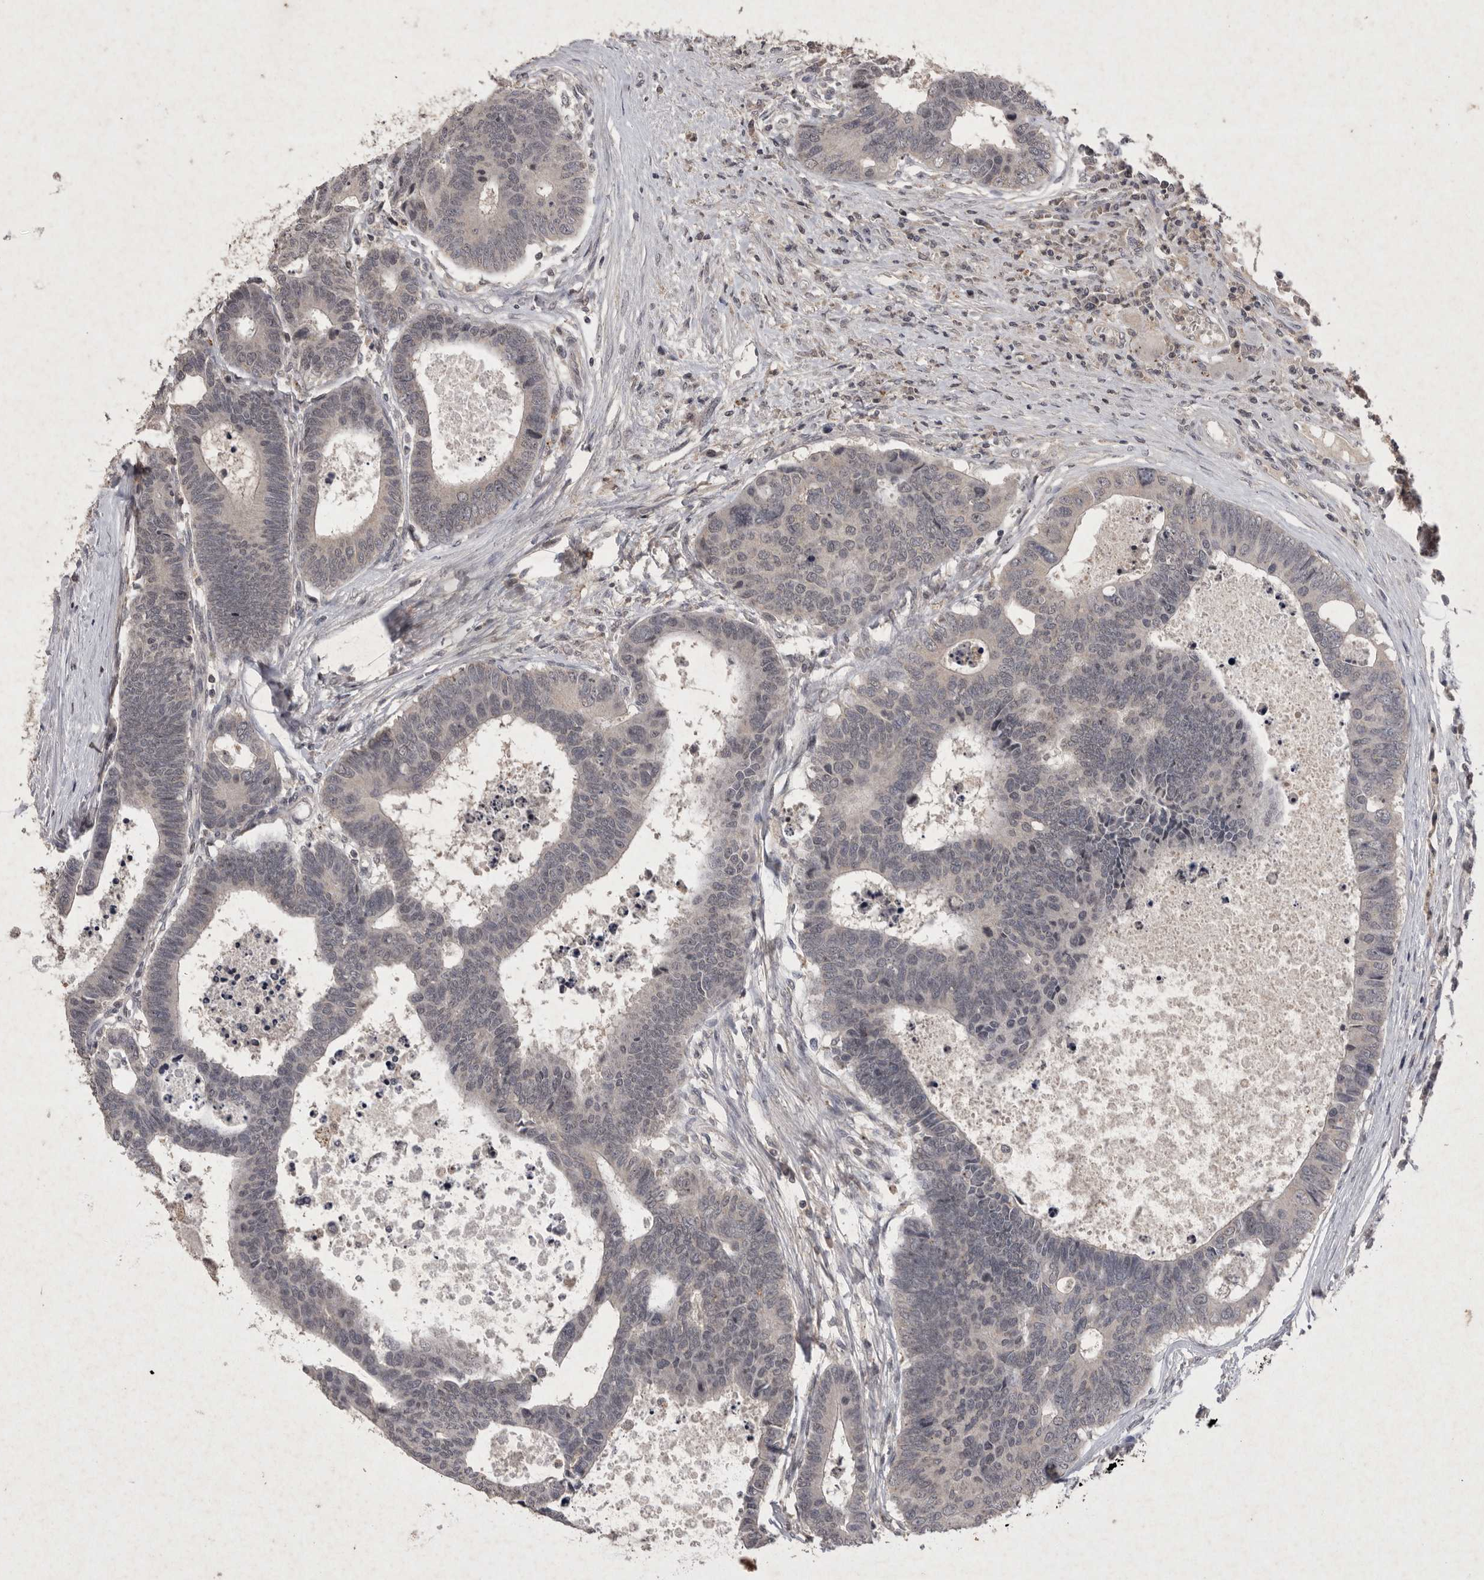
{"staining": {"intensity": "negative", "quantity": "none", "location": "none"}, "tissue": "colorectal cancer", "cell_type": "Tumor cells", "image_type": "cancer", "snomed": [{"axis": "morphology", "description": "Adenocarcinoma, NOS"}, {"axis": "topography", "description": "Rectum"}], "caption": "A high-resolution image shows immunohistochemistry (IHC) staining of colorectal adenocarcinoma, which demonstrates no significant expression in tumor cells.", "gene": "APLNR", "patient": {"sex": "male", "age": 84}}